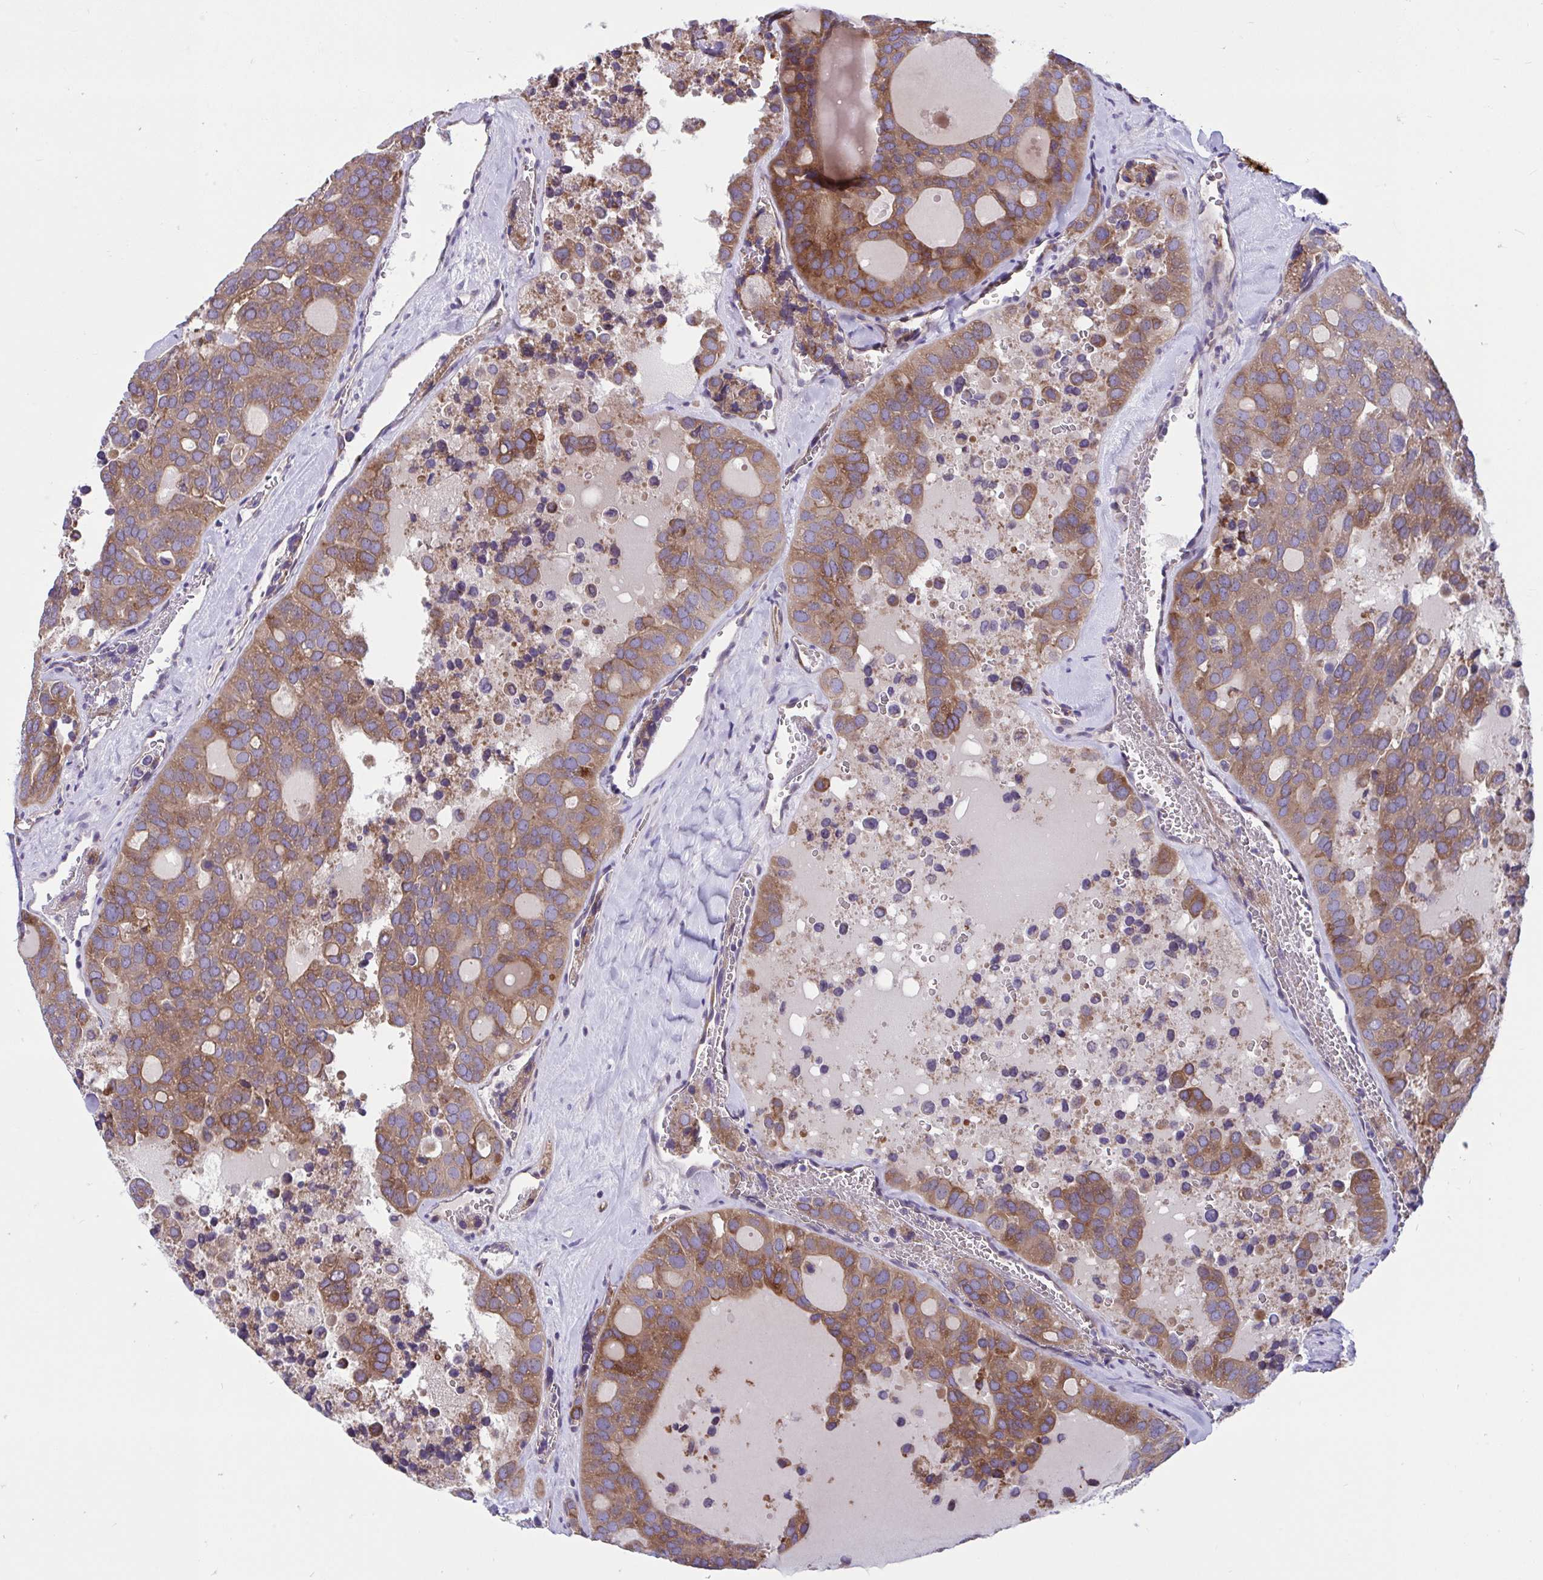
{"staining": {"intensity": "moderate", "quantity": "25%-75%", "location": "cytoplasmic/membranous"}, "tissue": "thyroid cancer", "cell_type": "Tumor cells", "image_type": "cancer", "snomed": [{"axis": "morphology", "description": "Follicular adenoma carcinoma, NOS"}, {"axis": "topography", "description": "Thyroid gland"}], "caption": "This image exhibits immunohistochemistry (IHC) staining of human thyroid cancer (follicular adenoma carcinoma), with medium moderate cytoplasmic/membranous positivity in about 25%-75% of tumor cells.", "gene": "WBP1", "patient": {"sex": "male", "age": 75}}